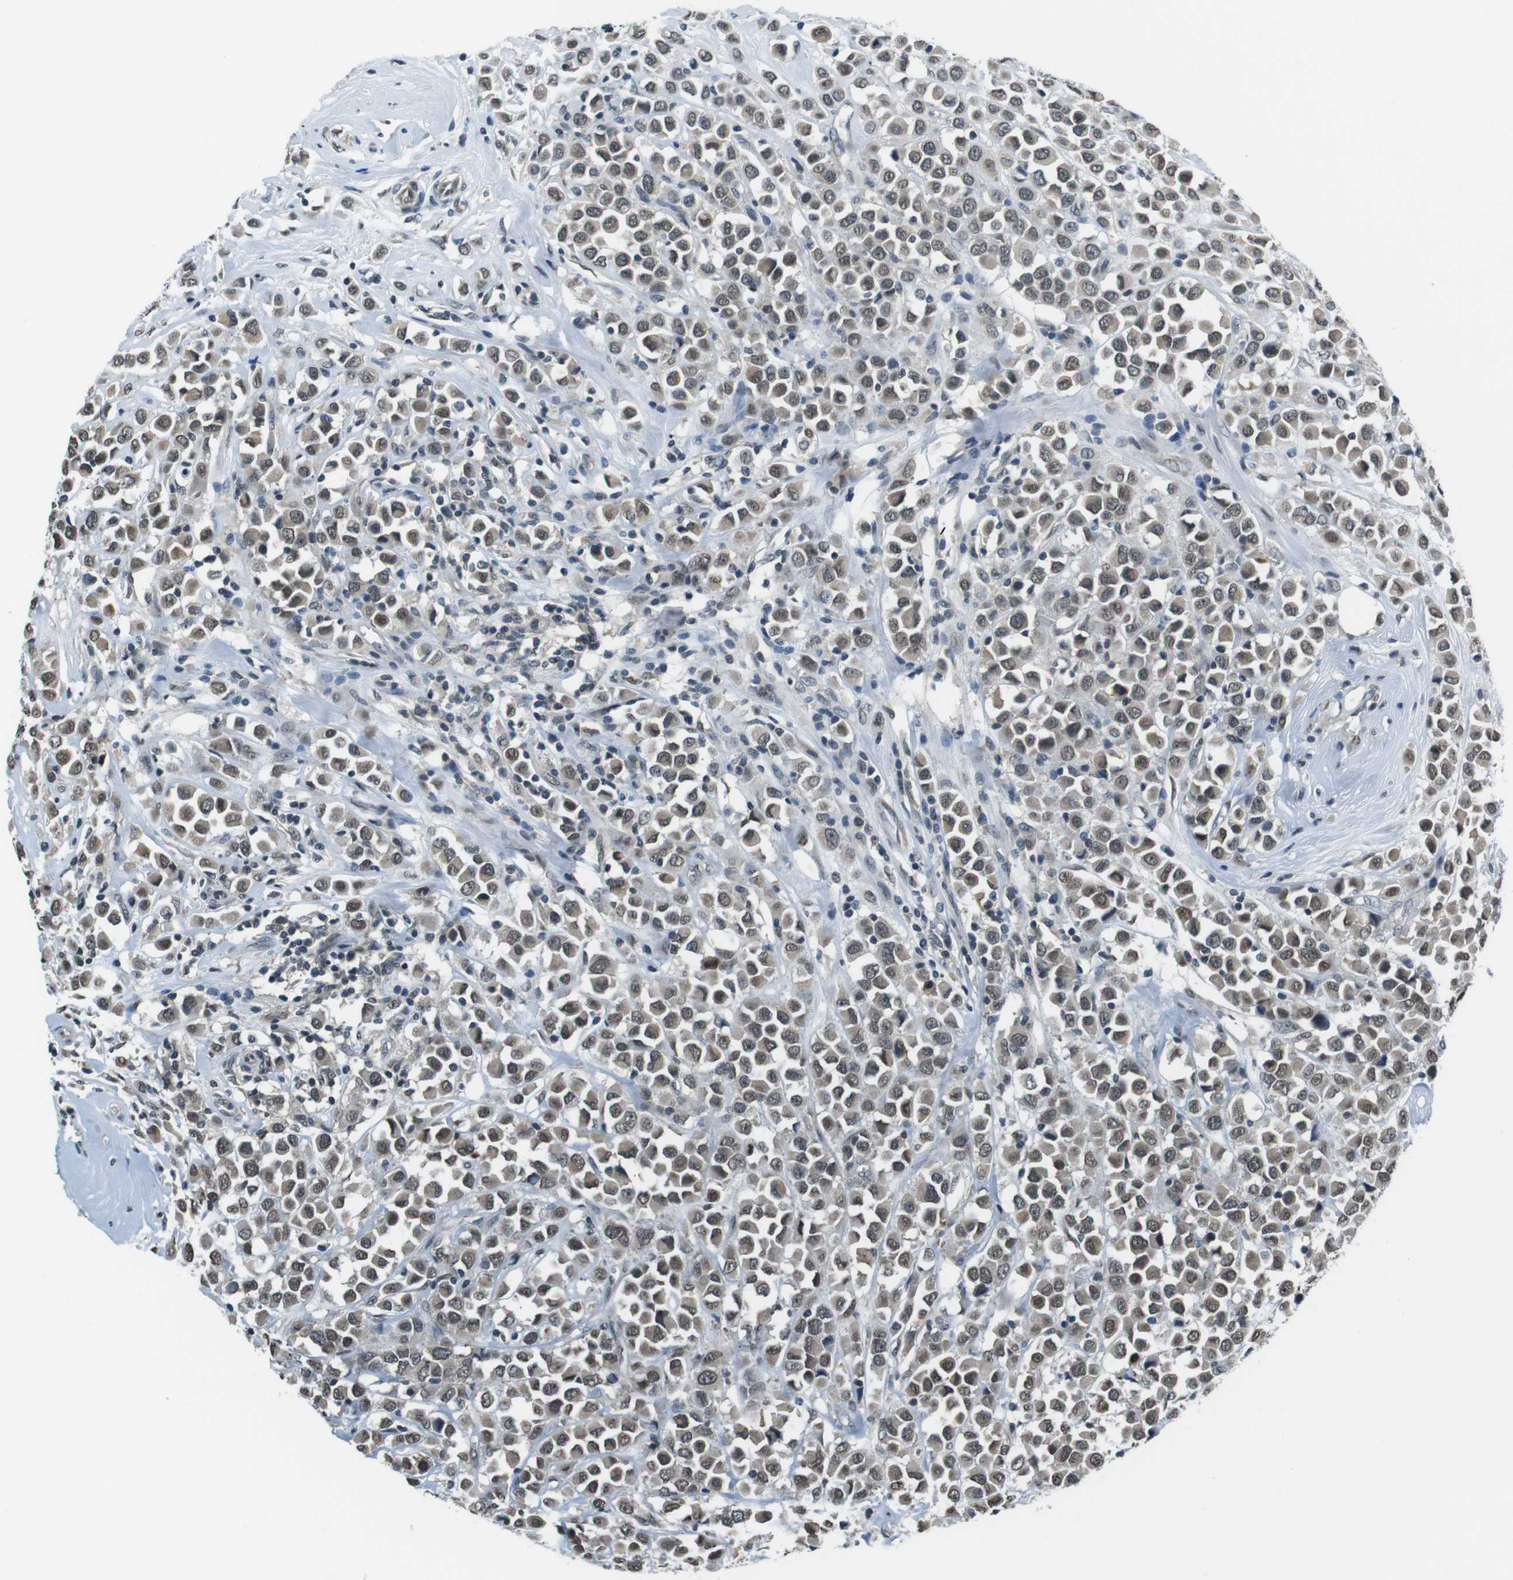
{"staining": {"intensity": "weak", "quantity": "25%-75%", "location": "nuclear"}, "tissue": "breast cancer", "cell_type": "Tumor cells", "image_type": "cancer", "snomed": [{"axis": "morphology", "description": "Duct carcinoma"}, {"axis": "topography", "description": "Breast"}], "caption": "IHC of human breast cancer demonstrates low levels of weak nuclear expression in about 25%-75% of tumor cells.", "gene": "NEK4", "patient": {"sex": "female", "age": 61}}